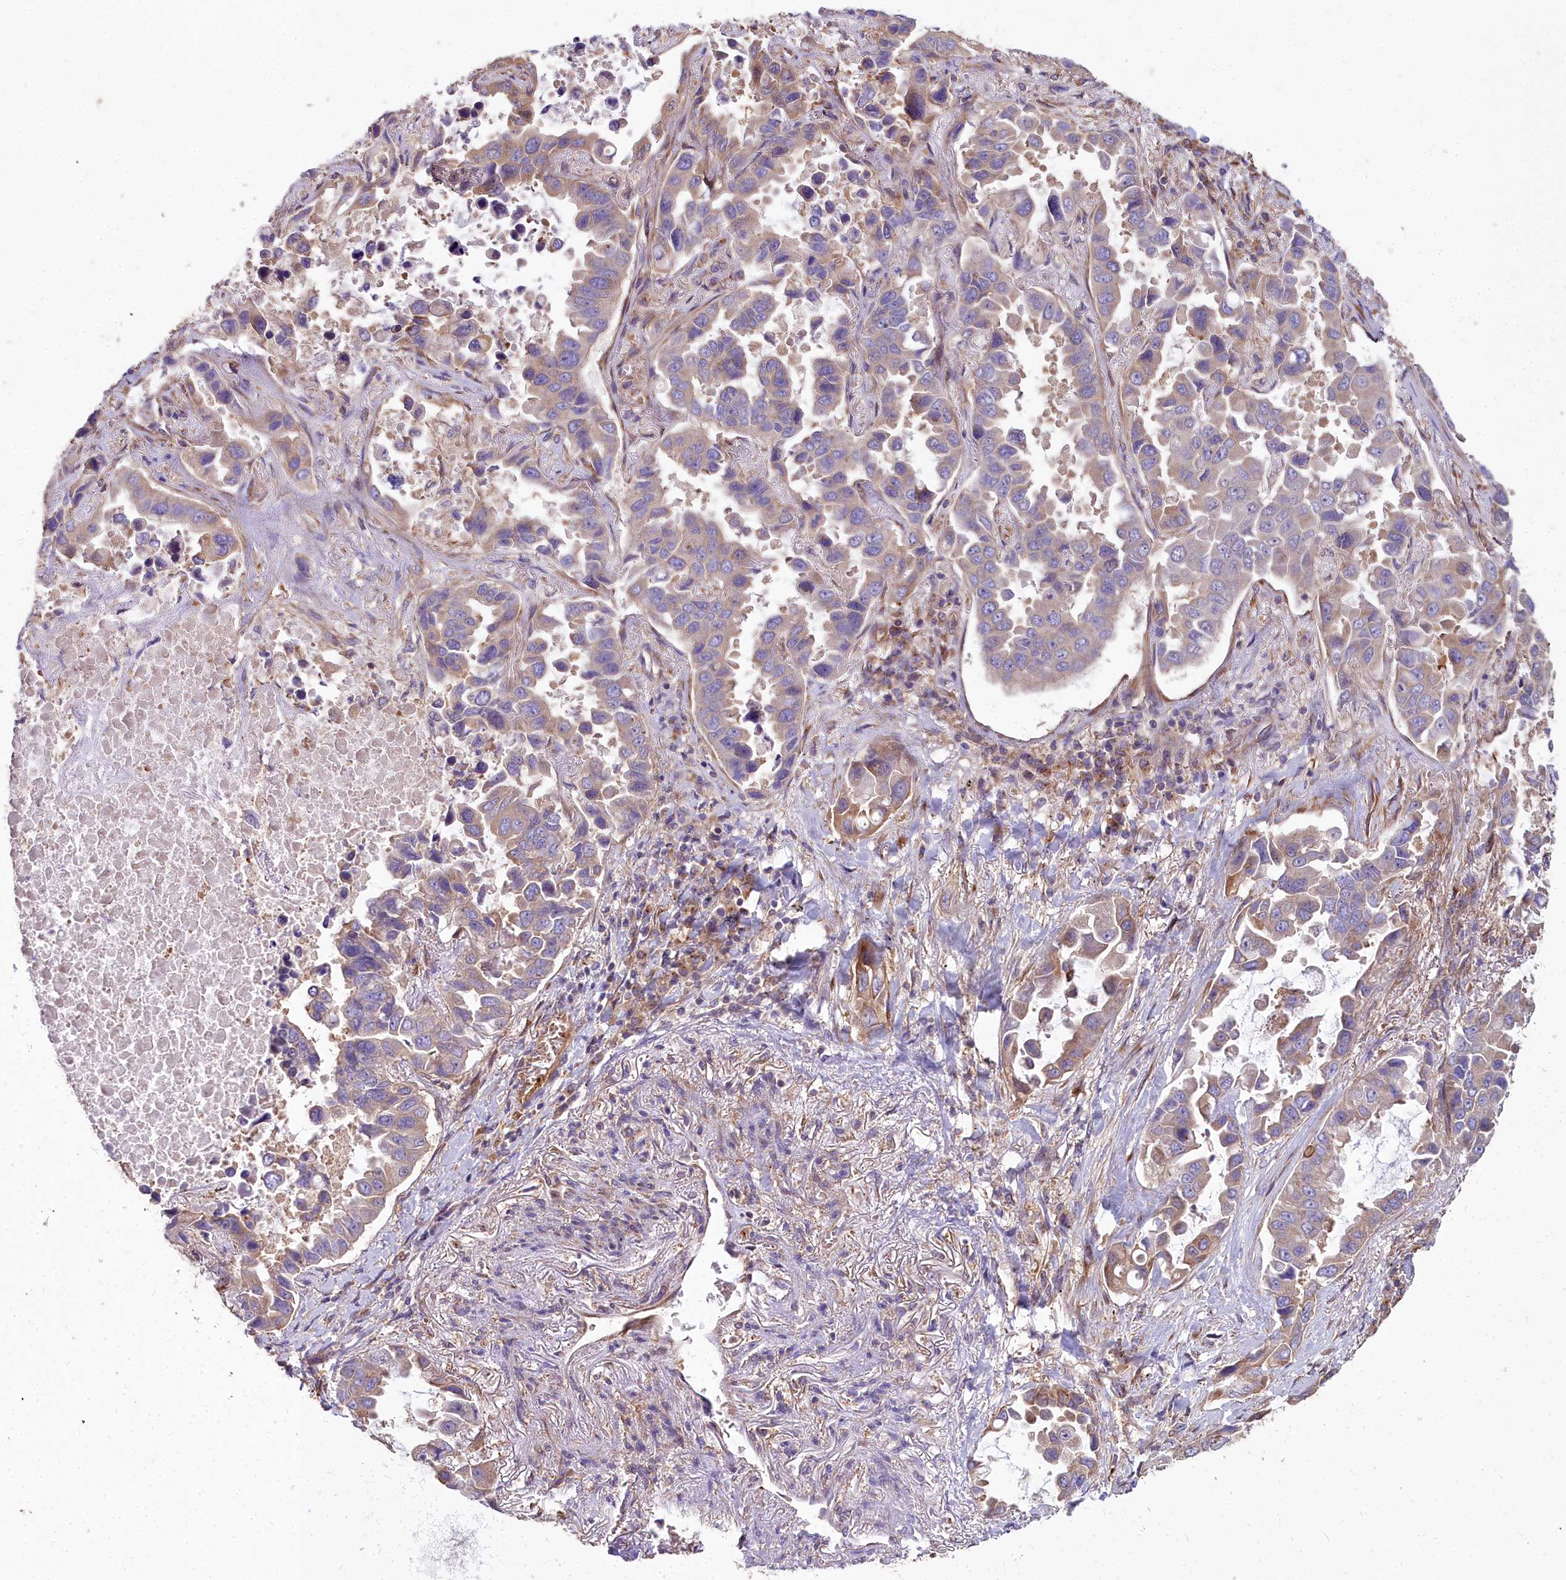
{"staining": {"intensity": "moderate", "quantity": "<25%", "location": "cytoplasmic/membranous"}, "tissue": "lung cancer", "cell_type": "Tumor cells", "image_type": "cancer", "snomed": [{"axis": "morphology", "description": "Adenocarcinoma, NOS"}, {"axis": "topography", "description": "Lung"}], "caption": "Immunohistochemistry (IHC) (DAB (3,3'-diaminobenzidine)) staining of human lung cancer demonstrates moderate cytoplasmic/membranous protein staining in about <25% of tumor cells.", "gene": "DCTN3", "patient": {"sex": "male", "age": 64}}